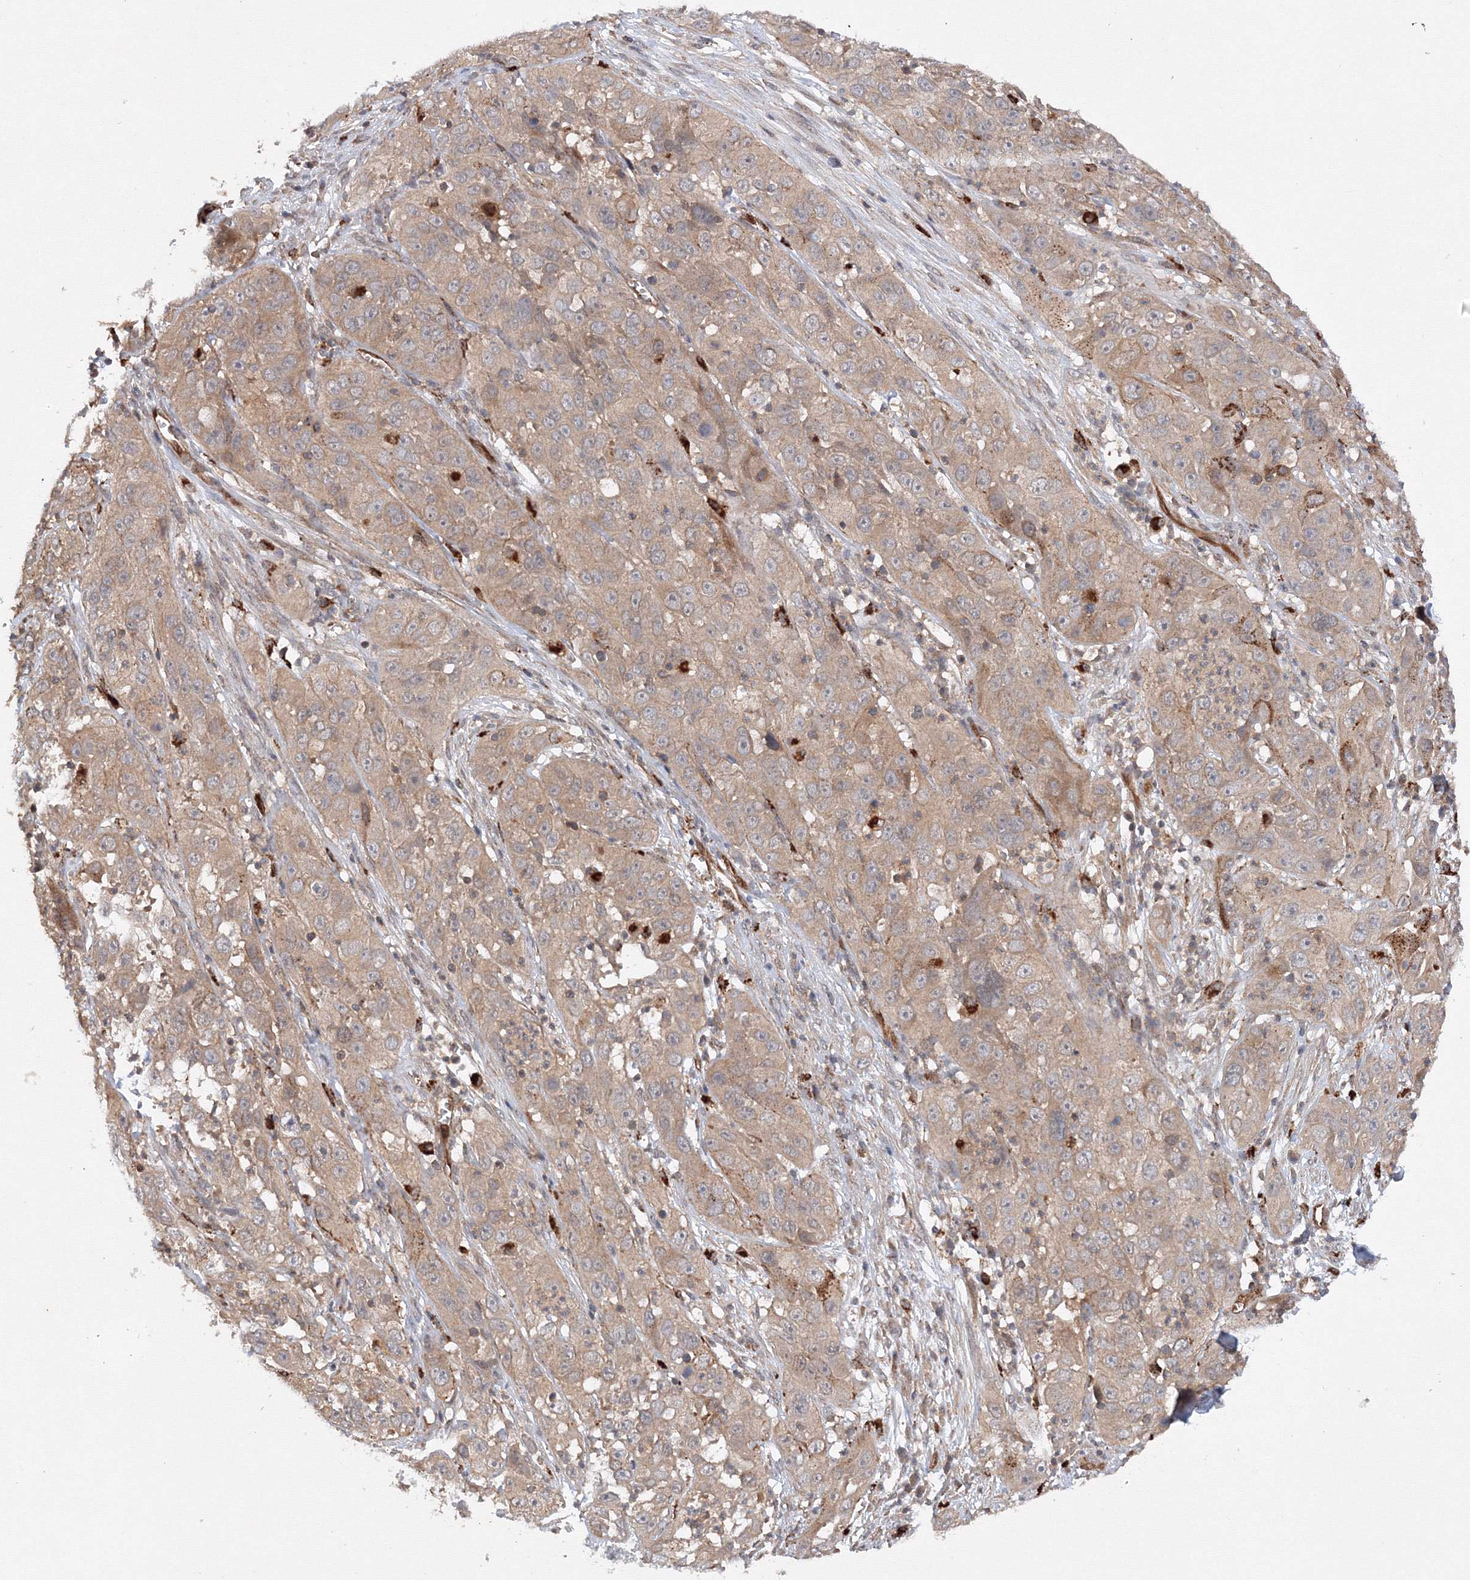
{"staining": {"intensity": "weak", "quantity": "25%-75%", "location": "cytoplasmic/membranous"}, "tissue": "cervical cancer", "cell_type": "Tumor cells", "image_type": "cancer", "snomed": [{"axis": "morphology", "description": "Squamous cell carcinoma, NOS"}, {"axis": "topography", "description": "Cervix"}], "caption": "IHC of human squamous cell carcinoma (cervical) reveals low levels of weak cytoplasmic/membranous positivity in approximately 25%-75% of tumor cells.", "gene": "DCTD", "patient": {"sex": "female", "age": 32}}